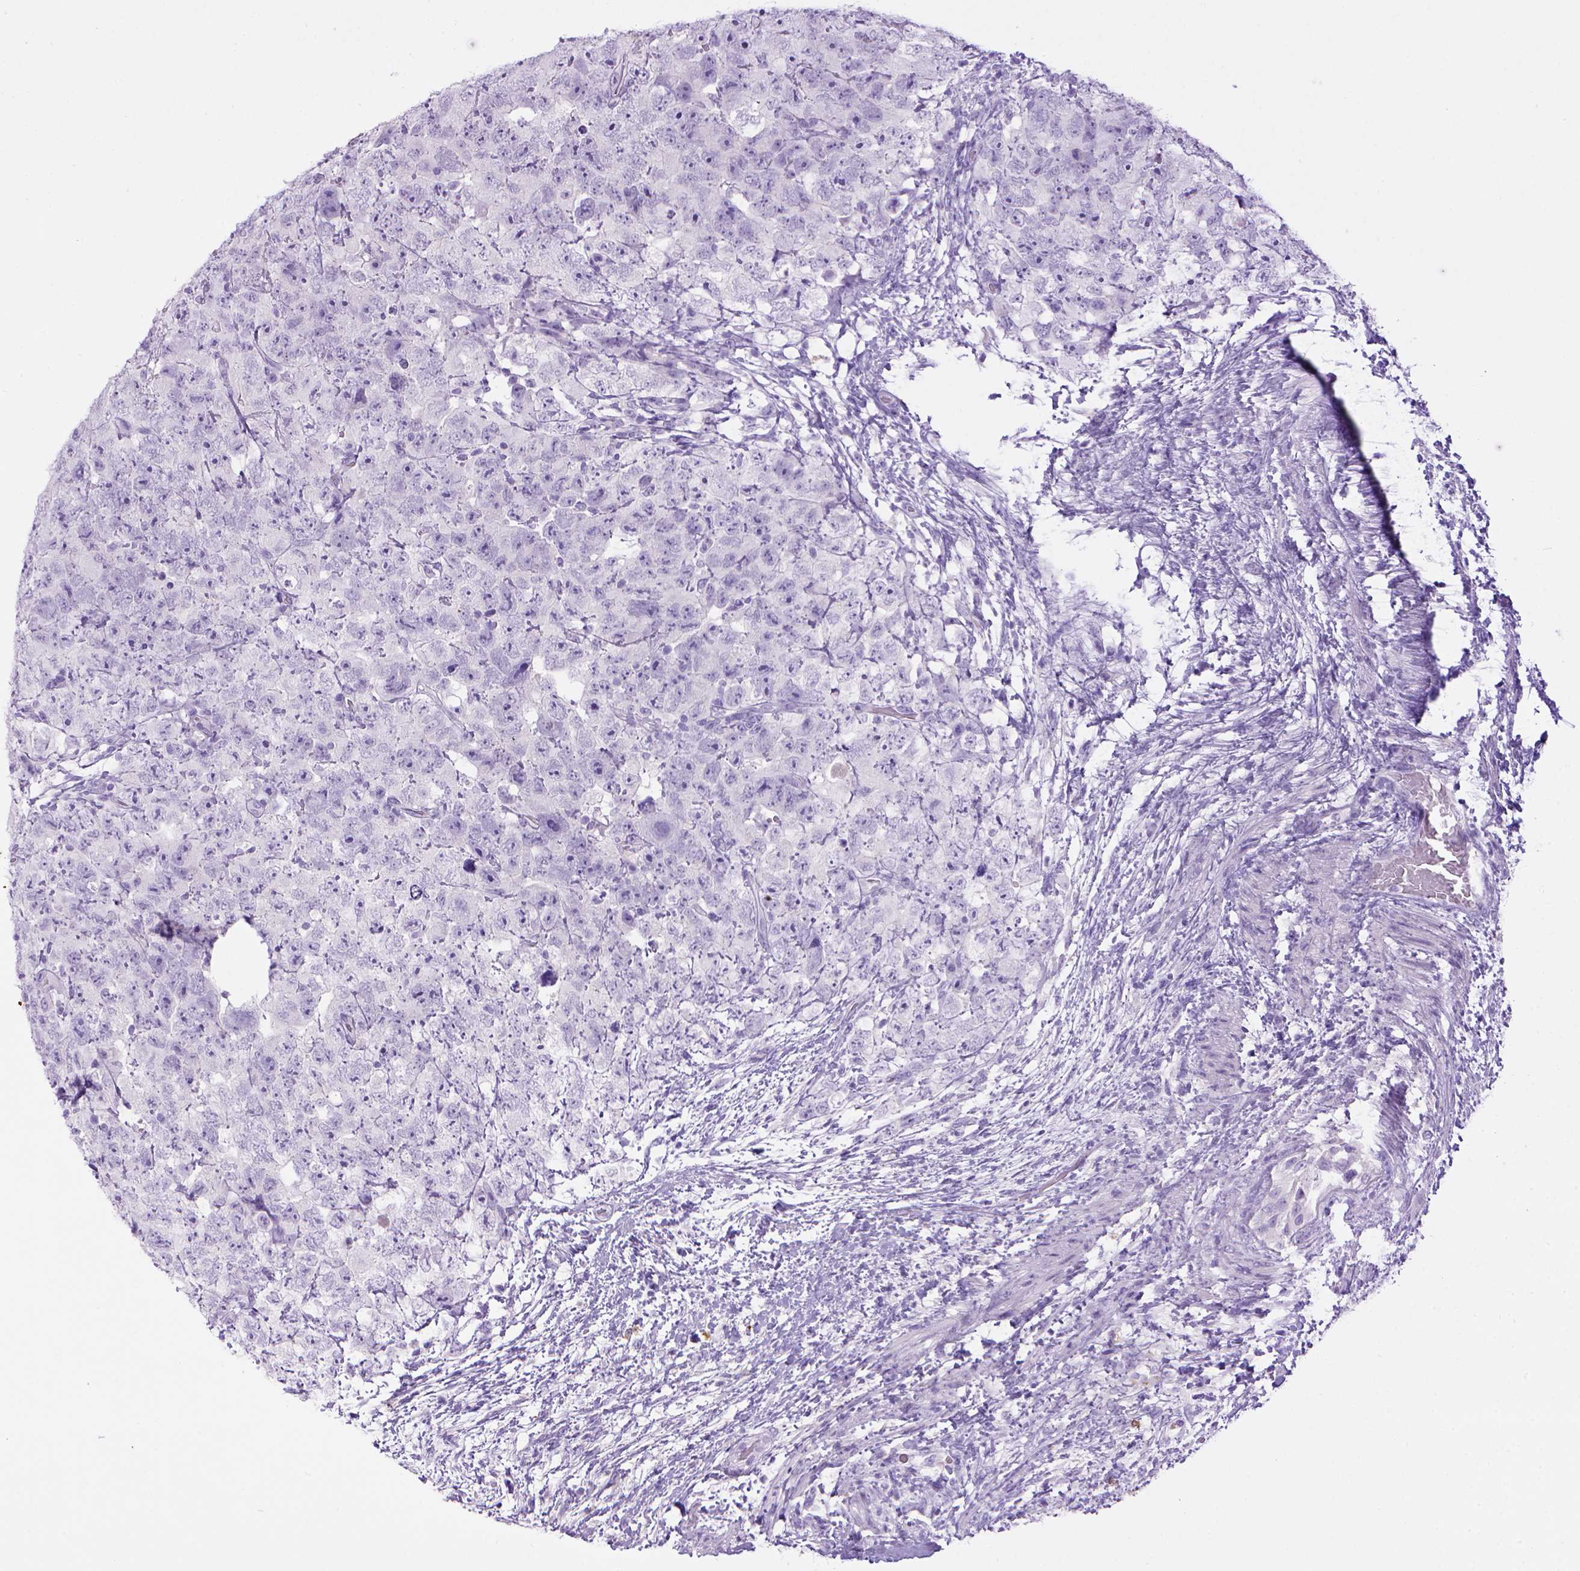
{"staining": {"intensity": "negative", "quantity": "none", "location": "none"}, "tissue": "testis cancer", "cell_type": "Tumor cells", "image_type": "cancer", "snomed": [{"axis": "morphology", "description": "Carcinoma, Embryonal, NOS"}, {"axis": "topography", "description": "Testis"}], "caption": "Protein analysis of testis embryonal carcinoma exhibits no significant expression in tumor cells.", "gene": "SGCG", "patient": {"sex": "male", "age": 24}}